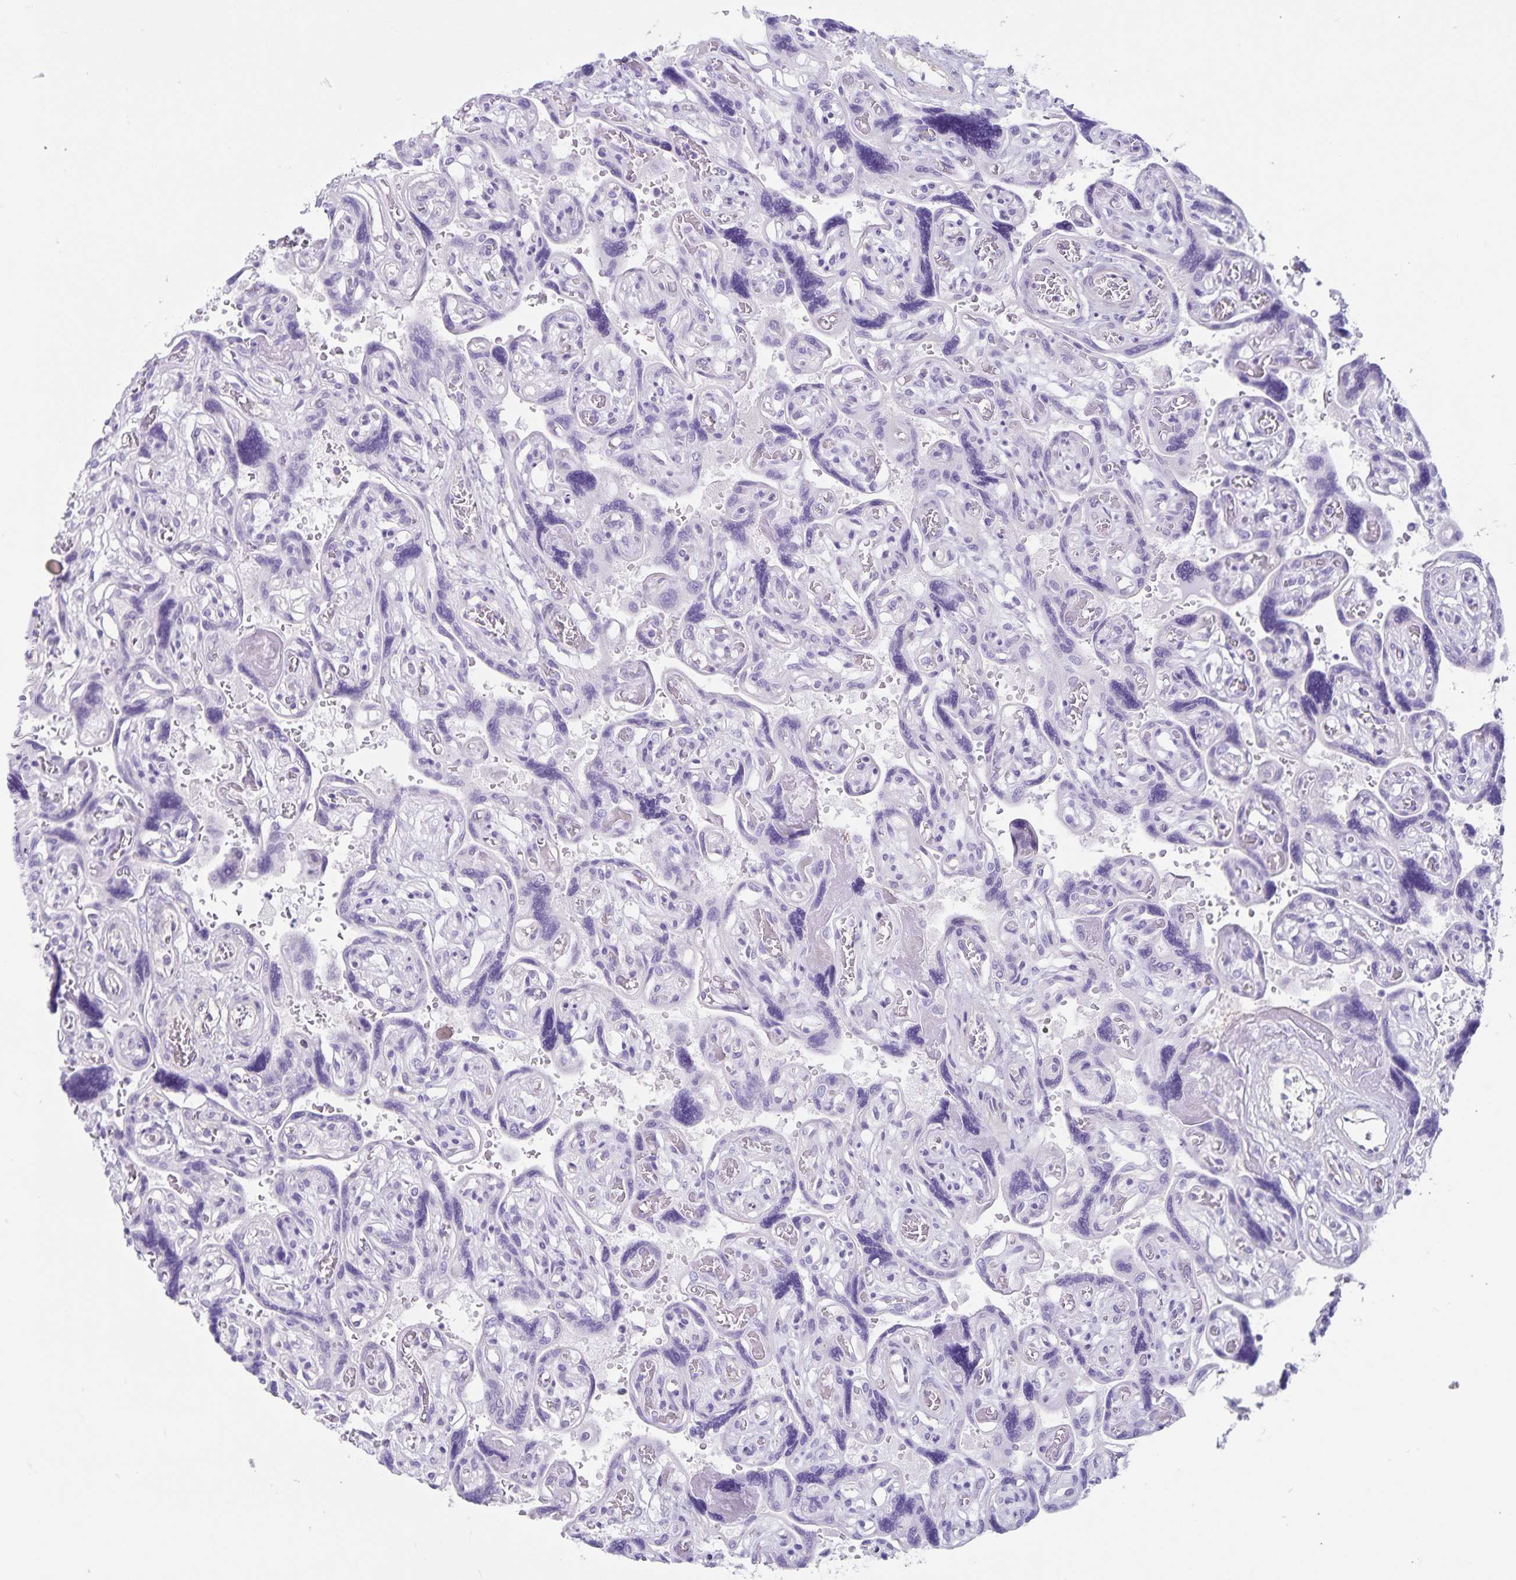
{"staining": {"intensity": "negative", "quantity": "none", "location": "none"}, "tissue": "placenta", "cell_type": "Decidual cells", "image_type": "normal", "snomed": [{"axis": "morphology", "description": "Normal tissue, NOS"}, {"axis": "topography", "description": "Placenta"}], "caption": "Immunohistochemical staining of unremarkable human placenta displays no significant expression in decidual cells.", "gene": "C11orf42", "patient": {"sex": "female", "age": 32}}